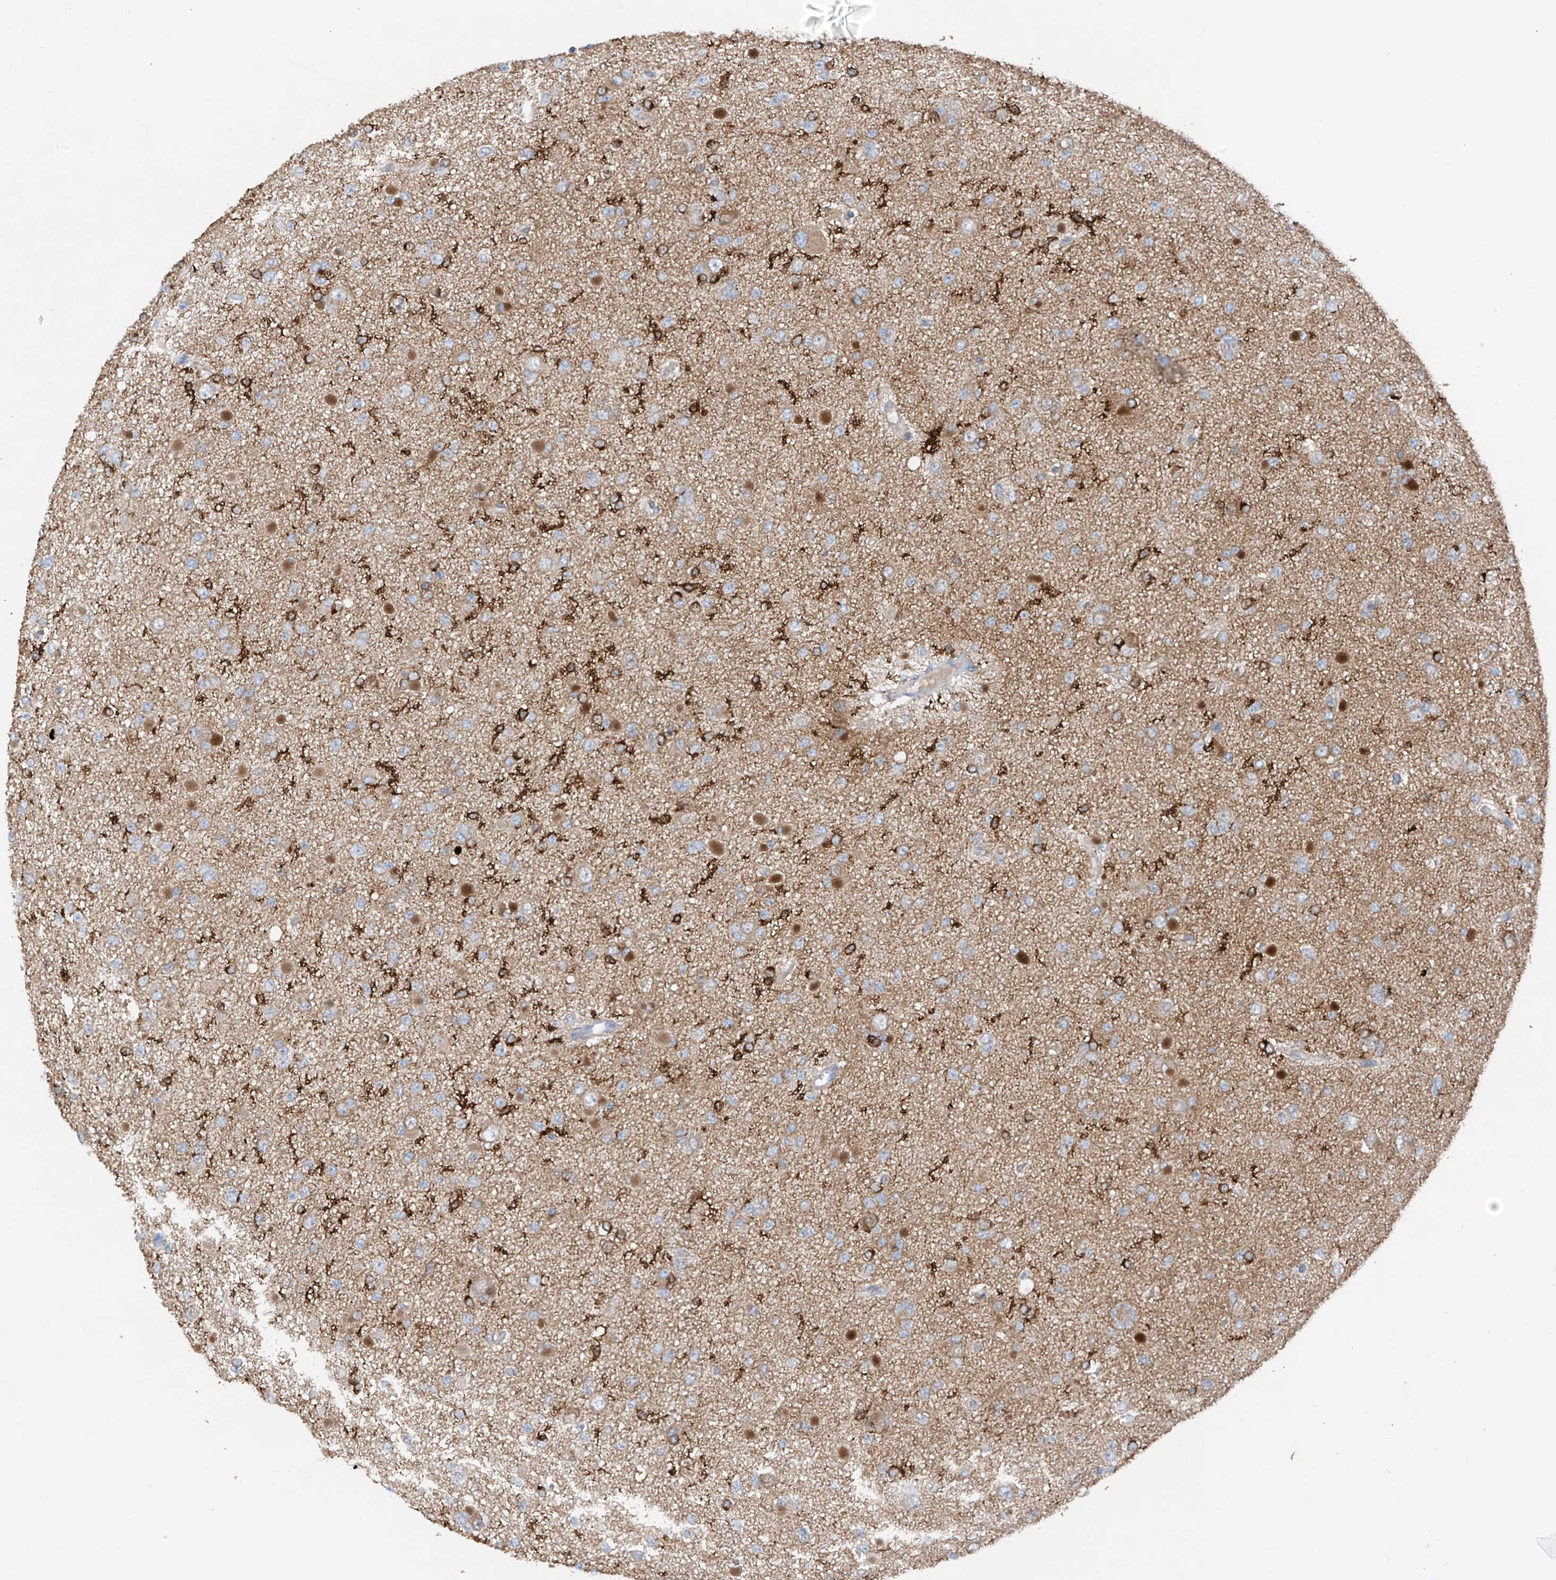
{"staining": {"intensity": "weak", "quantity": "<25%", "location": "cytoplasmic/membranous"}, "tissue": "glioma", "cell_type": "Tumor cells", "image_type": "cancer", "snomed": [{"axis": "morphology", "description": "Glioma, malignant, Low grade"}, {"axis": "topography", "description": "Brain"}], "caption": "The immunohistochemistry (IHC) histopathology image has no significant positivity in tumor cells of glioma tissue. (Immunohistochemistry, brightfield microscopy, high magnification).", "gene": "PHACTR2", "patient": {"sex": "female", "age": 22}}